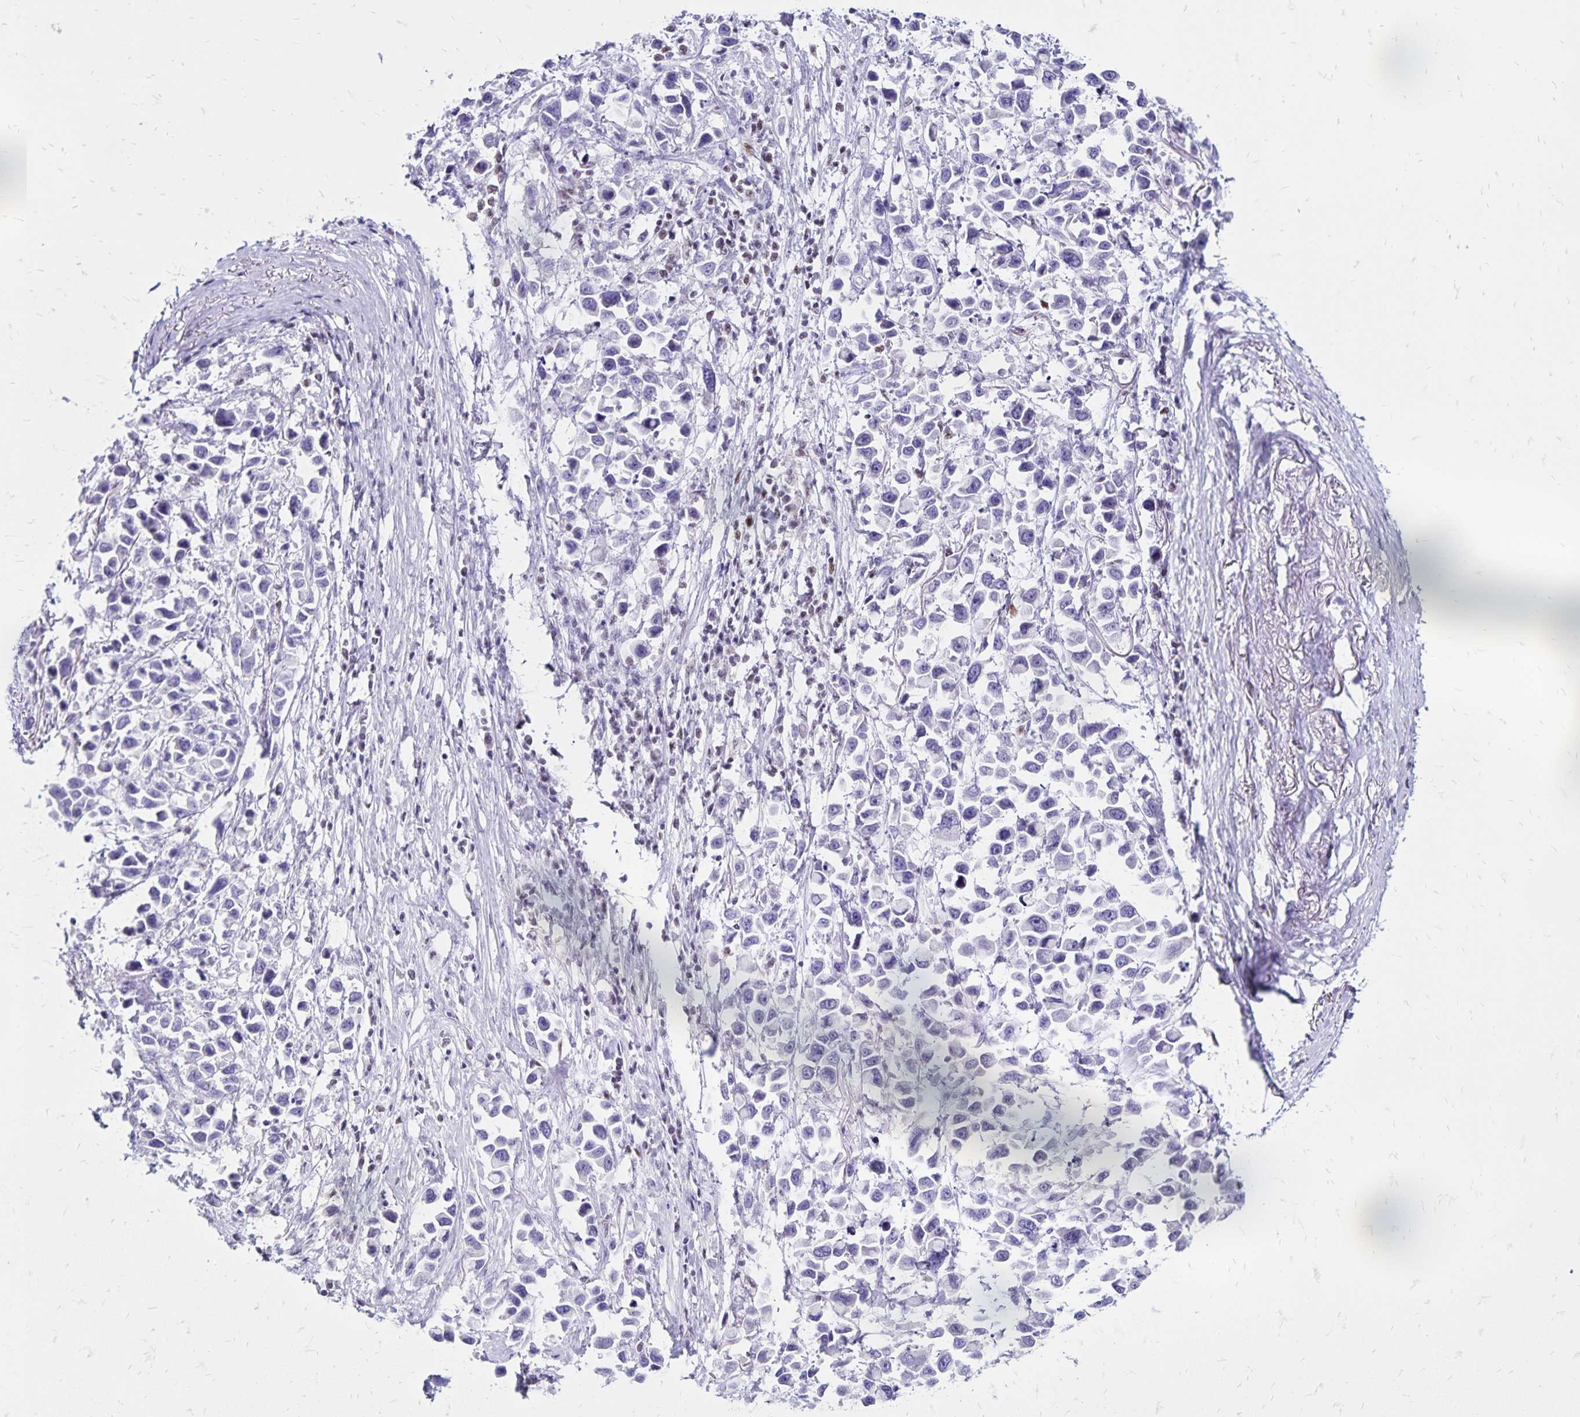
{"staining": {"intensity": "negative", "quantity": "none", "location": "none"}, "tissue": "stomach cancer", "cell_type": "Tumor cells", "image_type": "cancer", "snomed": [{"axis": "morphology", "description": "Adenocarcinoma, NOS"}, {"axis": "topography", "description": "Stomach"}], "caption": "Stomach cancer was stained to show a protein in brown. There is no significant expression in tumor cells. Nuclei are stained in blue.", "gene": "IKZF1", "patient": {"sex": "female", "age": 81}}